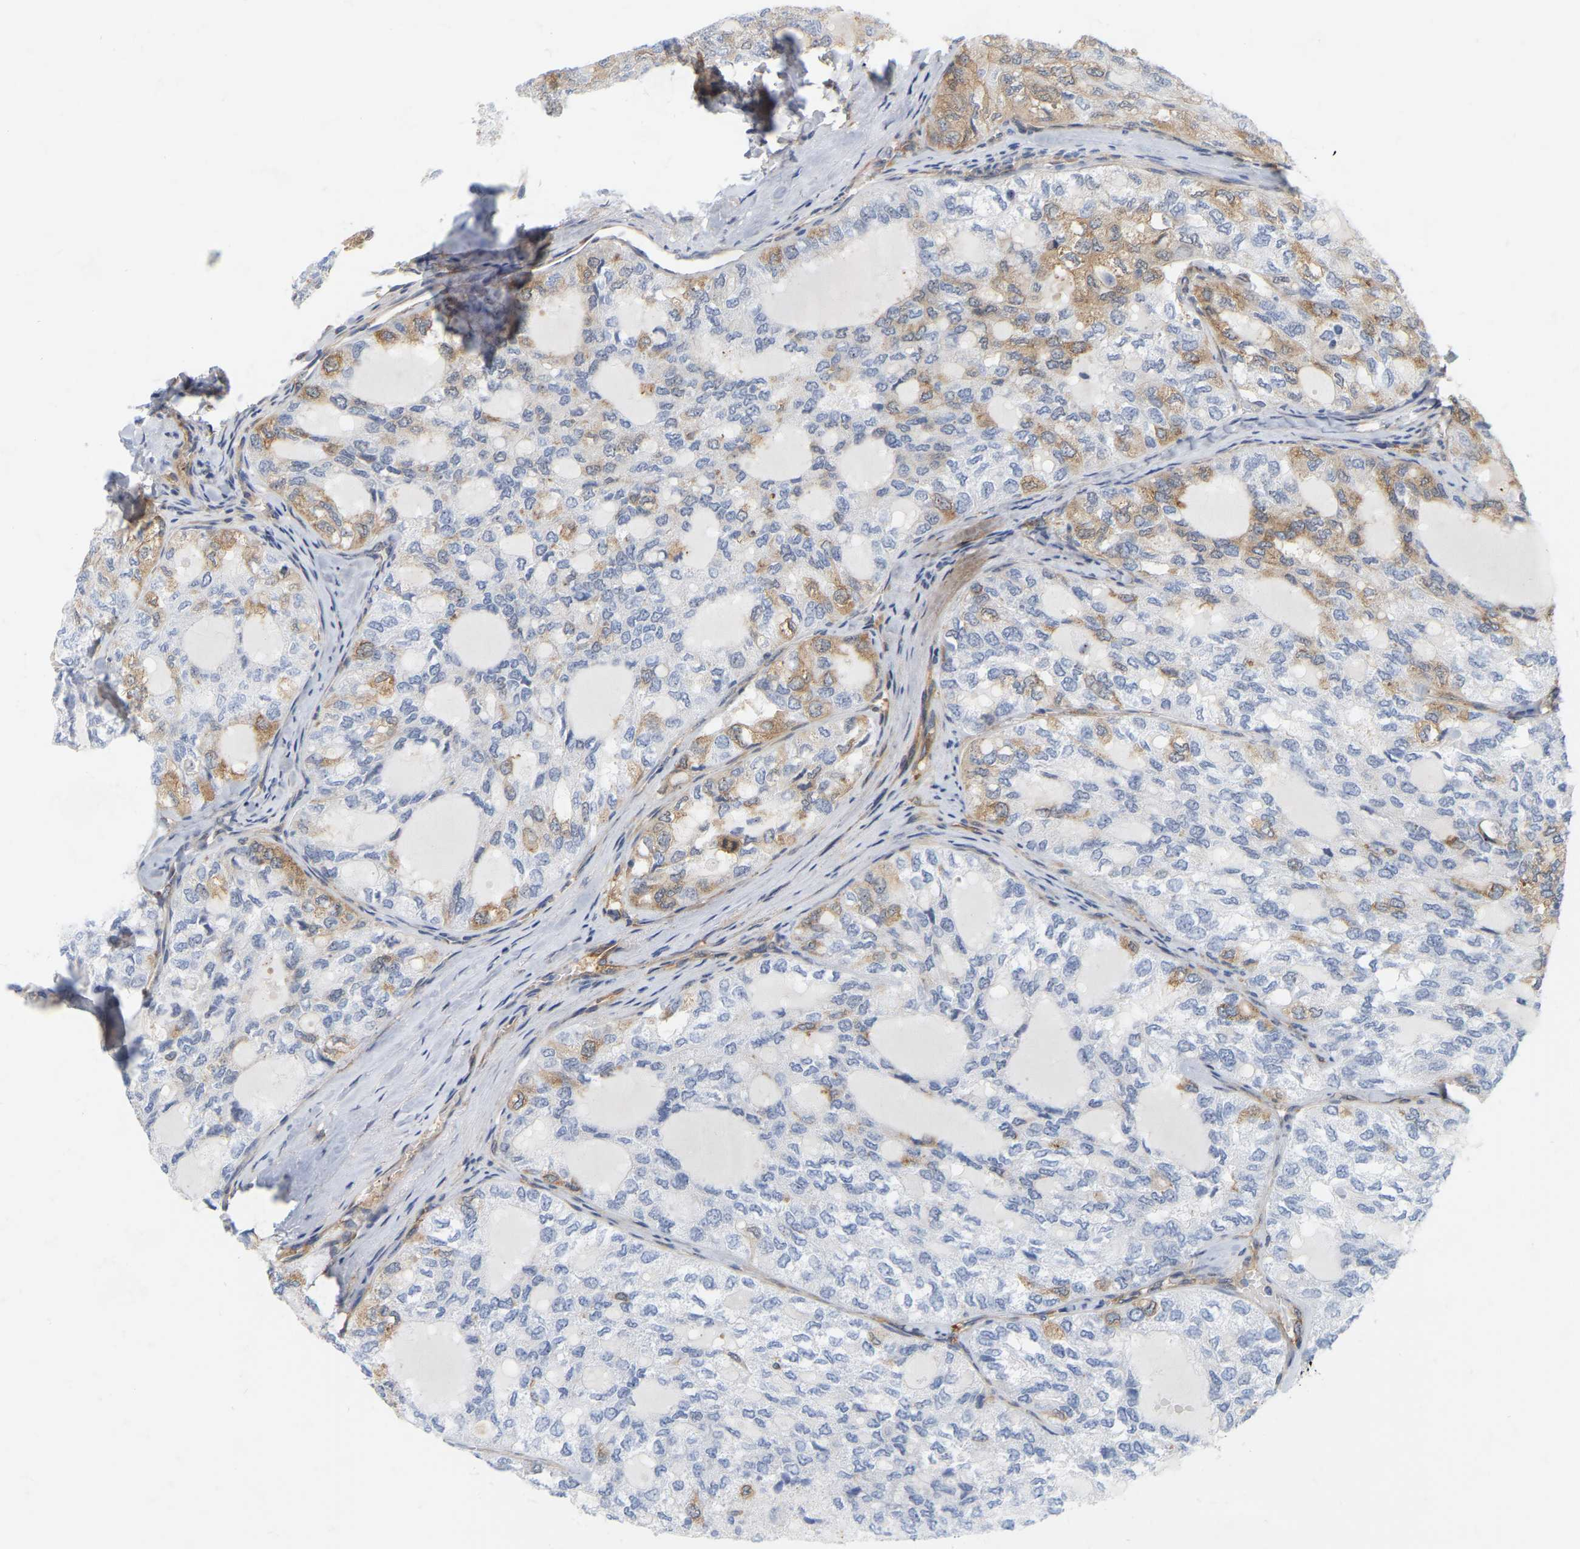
{"staining": {"intensity": "moderate", "quantity": "25%-75%", "location": "cytoplasmic/membranous"}, "tissue": "thyroid cancer", "cell_type": "Tumor cells", "image_type": "cancer", "snomed": [{"axis": "morphology", "description": "Follicular adenoma carcinoma, NOS"}, {"axis": "topography", "description": "Thyroid gland"}], "caption": "Immunohistochemistry staining of thyroid cancer (follicular adenoma carcinoma), which exhibits medium levels of moderate cytoplasmic/membranous staining in approximately 25%-75% of tumor cells indicating moderate cytoplasmic/membranous protein positivity. The staining was performed using DAB (3,3'-diaminobenzidine) (brown) for protein detection and nuclei were counterstained in hematoxylin (blue).", "gene": "RAPH1", "patient": {"sex": "male", "age": 75}}